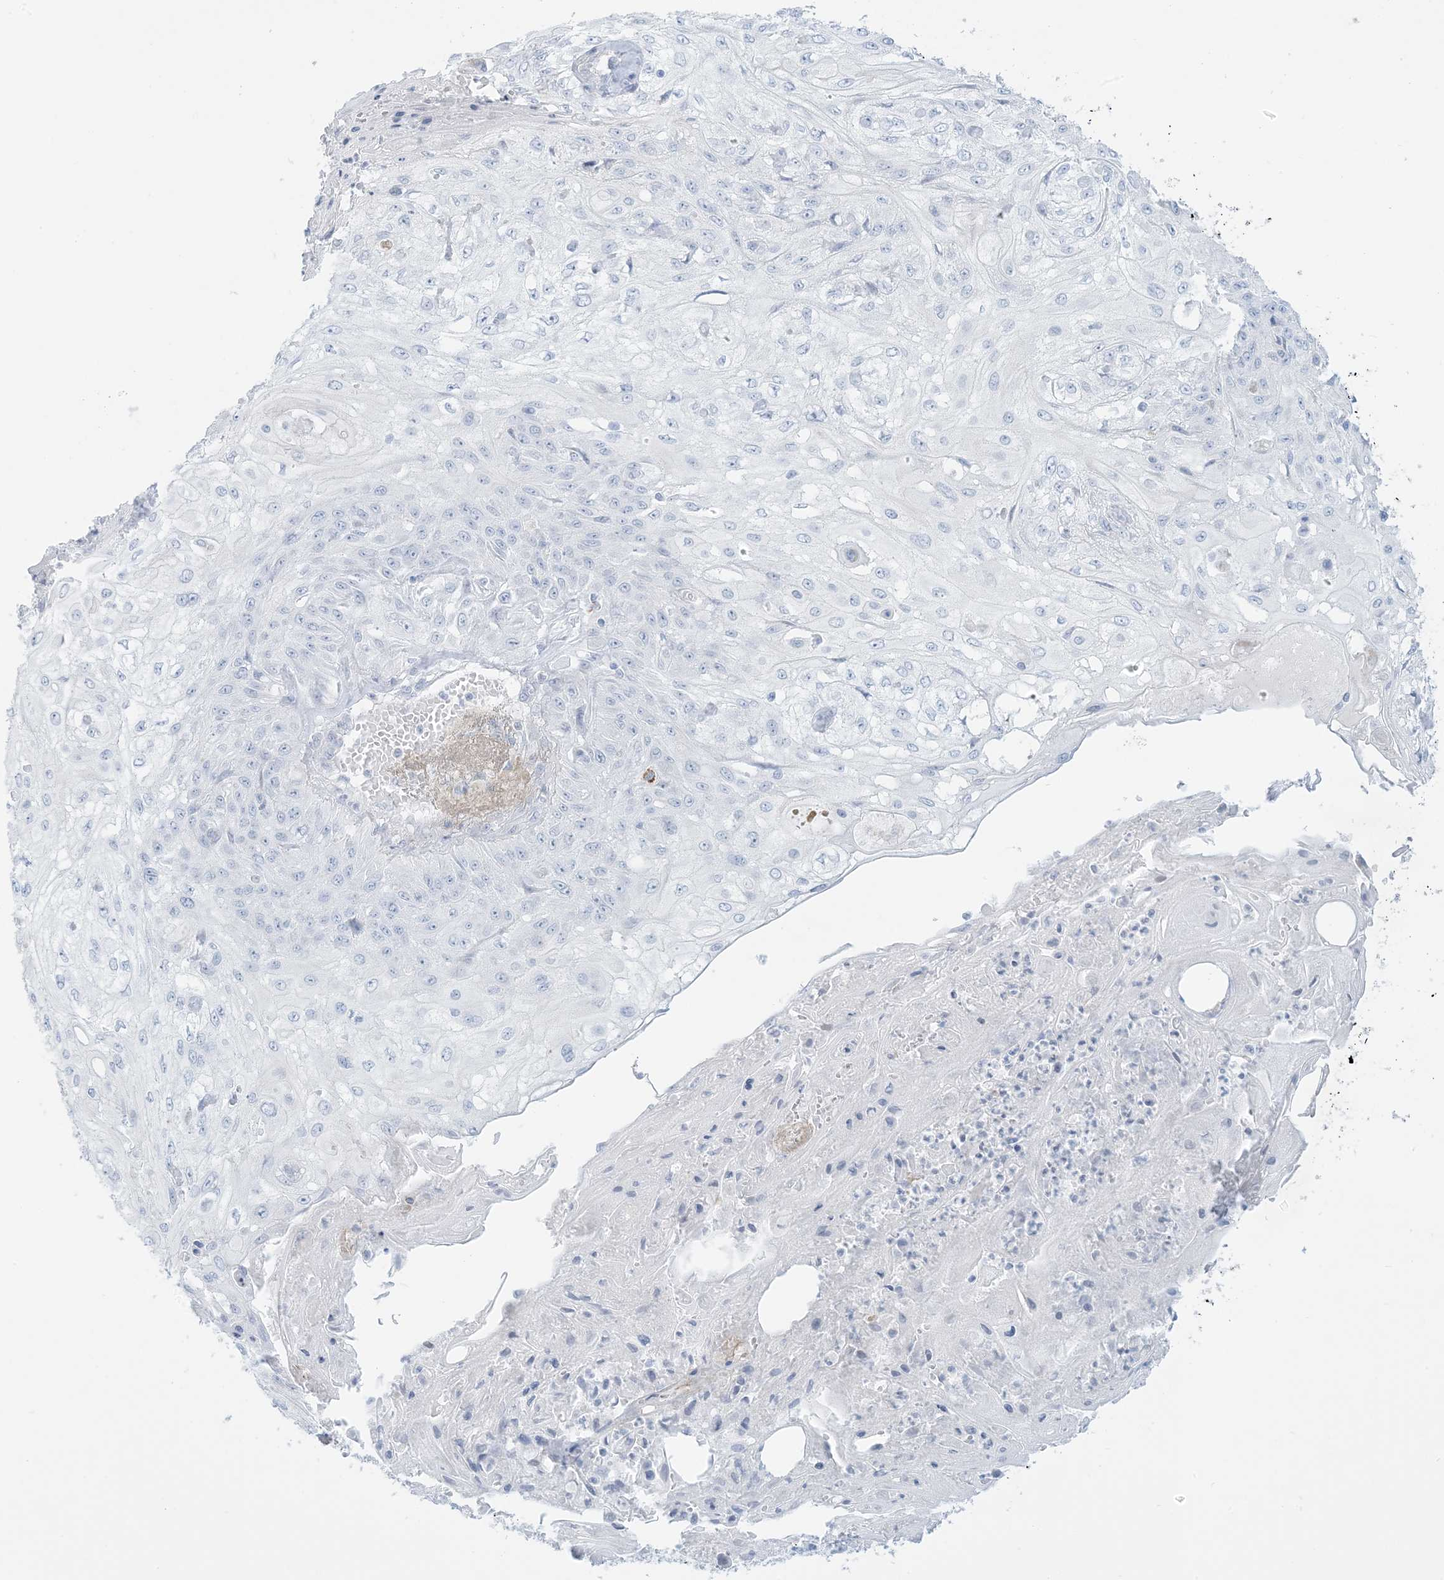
{"staining": {"intensity": "negative", "quantity": "none", "location": "none"}, "tissue": "skin cancer", "cell_type": "Tumor cells", "image_type": "cancer", "snomed": [{"axis": "morphology", "description": "Squamous cell carcinoma, NOS"}, {"axis": "morphology", "description": "Squamous cell carcinoma, metastatic, NOS"}, {"axis": "topography", "description": "Skin"}, {"axis": "topography", "description": "Lymph node"}], "caption": "Immunohistochemistry histopathology image of human skin cancer (squamous cell carcinoma) stained for a protein (brown), which displays no positivity in tumor cells.", "gene": "ZDHHC4", "patient": {"sex": "male", "age": 75}}